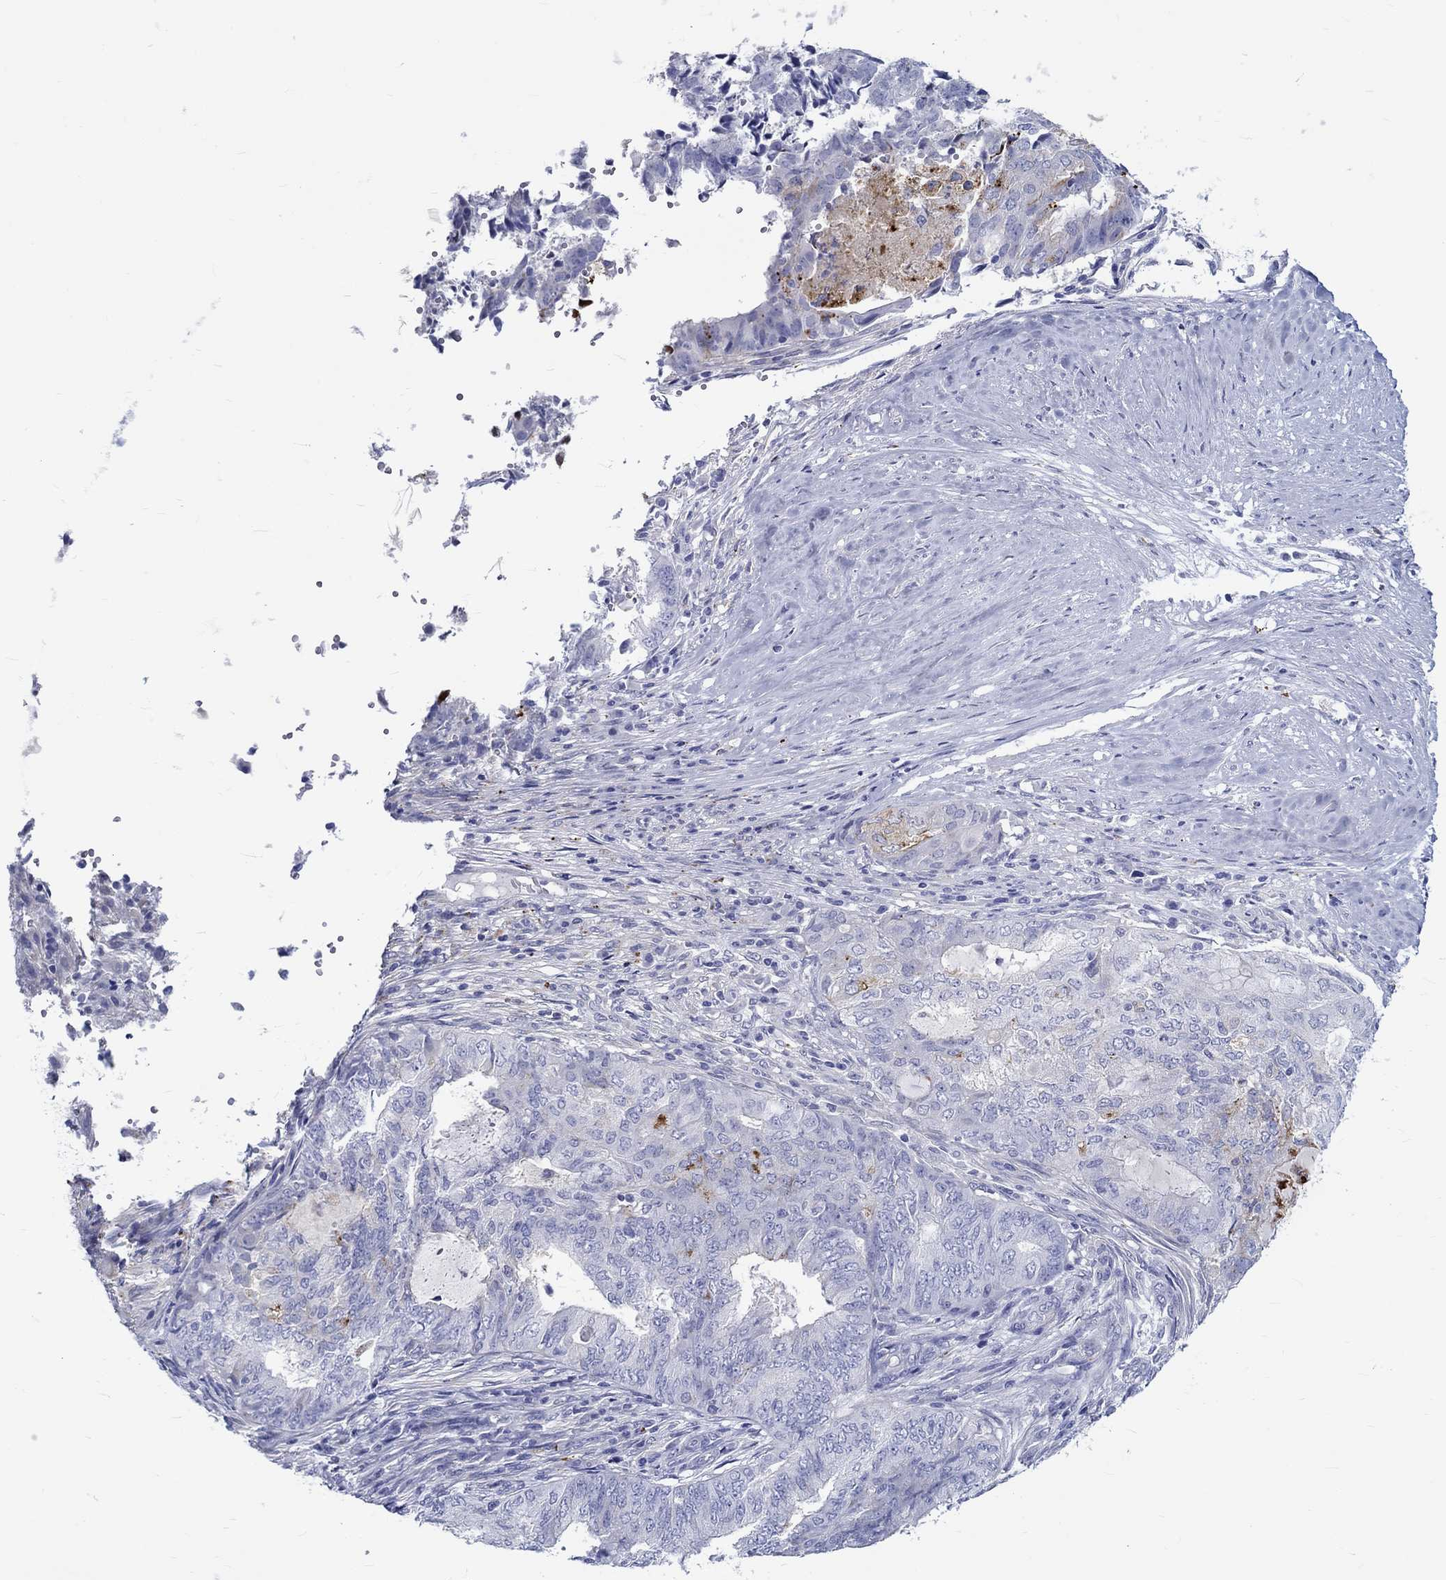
{"staining": {"intensity": "negative", "quantity": "none", "location": "none"}, "tissue": "endometrial cancer", "cell_type": "Tumor cells", "image_type": "cancer", "snomed": [{"axis": "morphology", "description": "Adenocarcinoma, NOS"}, {"axis": "topography", "description": "Endometrium"}], "caption": "A micrograph of adenocarcinoma (endometrial) stained for a protein exhibits no brown staining in tumor cells.", "gene": "SH2D7", "patient": {"sex": "female", "age": 62}}